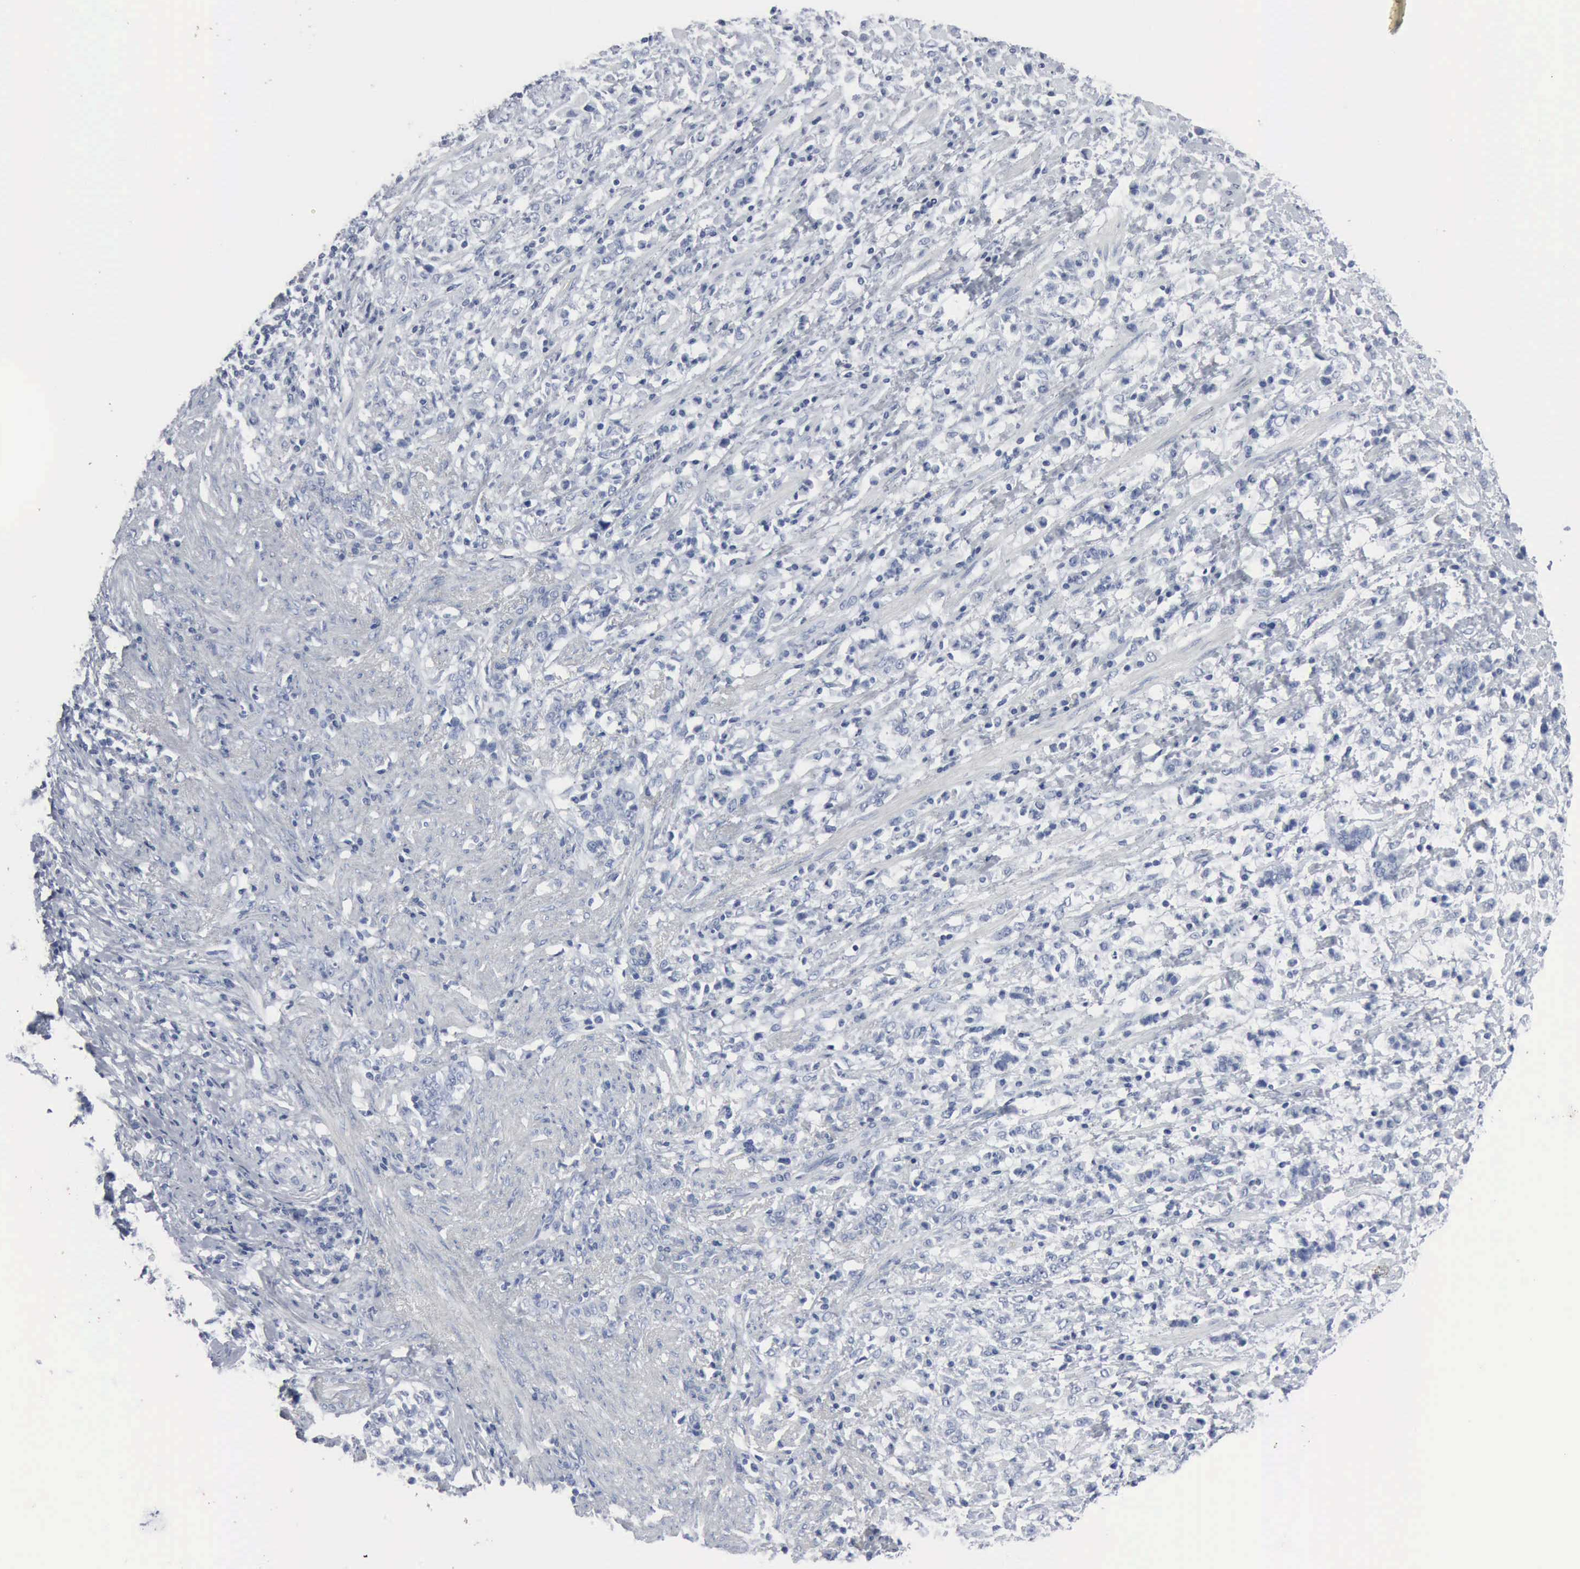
{"staining": {"intensity": "negative", "quantity": "none", "location": "none"}, "tissue": "stomach cancer", "cell_type": "Tumor cells", "image_type": "cancer", "snomed": [{"axis": "morphology", "description": "Adenocarcinoma, NOS"}, {"axis": "topography", "description": "Stomach, lower"}], "caption": "This is an IHC photomicrograph of human adenocarcinoma (stomach). There is no expression in tumor cells.", "gene": "DMD", "patient": {"sex": "male", "age": 88}}